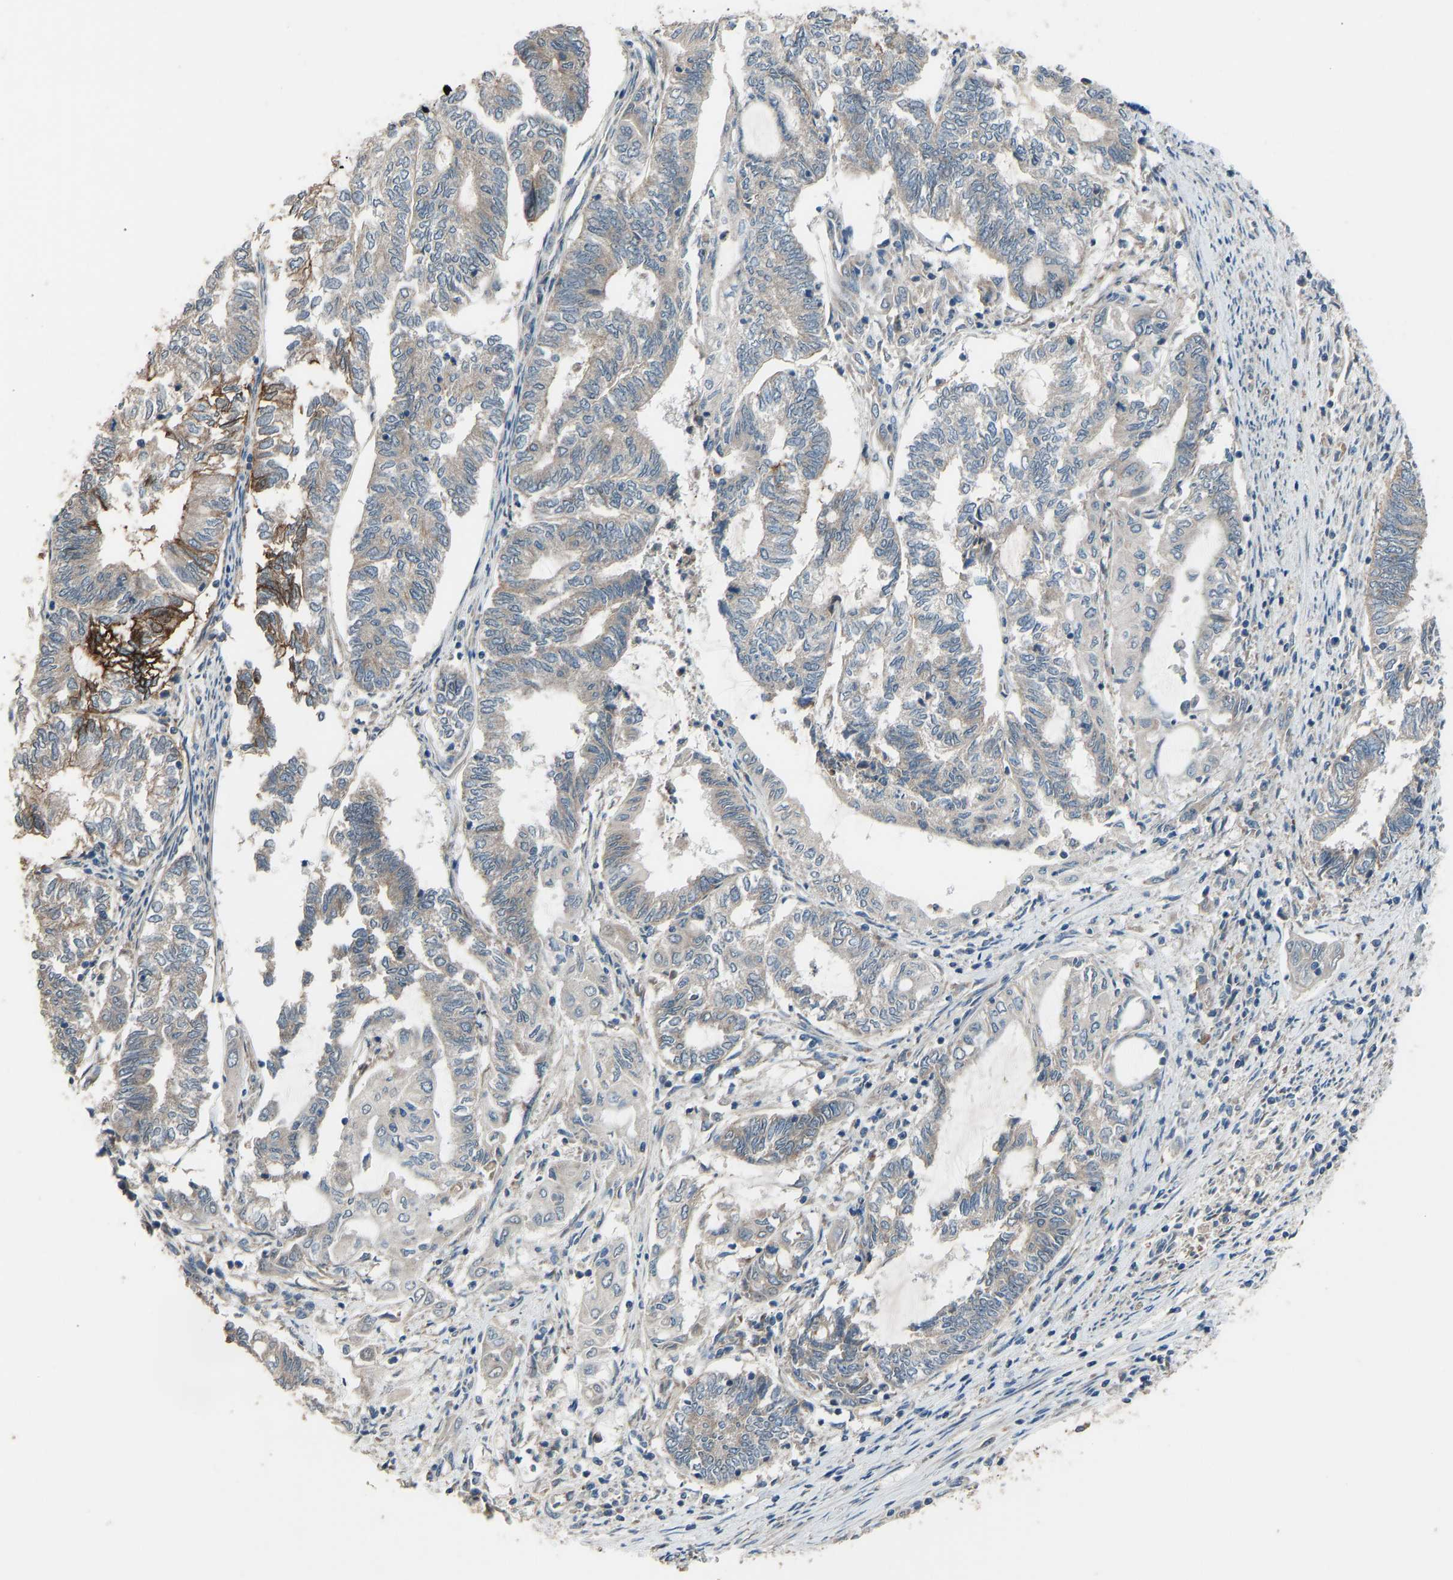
{"staining": {"intensity": "weak", "quantity": "<25%", "location": "cytoplasmic/membranous"}, "tissue": "endometrial cancer", "cell_type": "Tumor cells", "image_type": "cancer", "snomed": [{"axis": "morphology", "description": "Adenocarcinoma, NOS"}, {"axis": "topography", "description": "Uterus"}, {"axis": "topography", "description": "Endometrium"}], "caption": "This histopathology image is of adenocarcinoma (endometrial) stained with immunohistochemistry to label a protein in brown with the nuclei are counter-stained blue. There is no staining in tumor cells. (Immunohistochemistry, brightfield microscopy, high magnification).", "gene": "SLC43A1", "patient": {"sex": "female", "age": 70}}